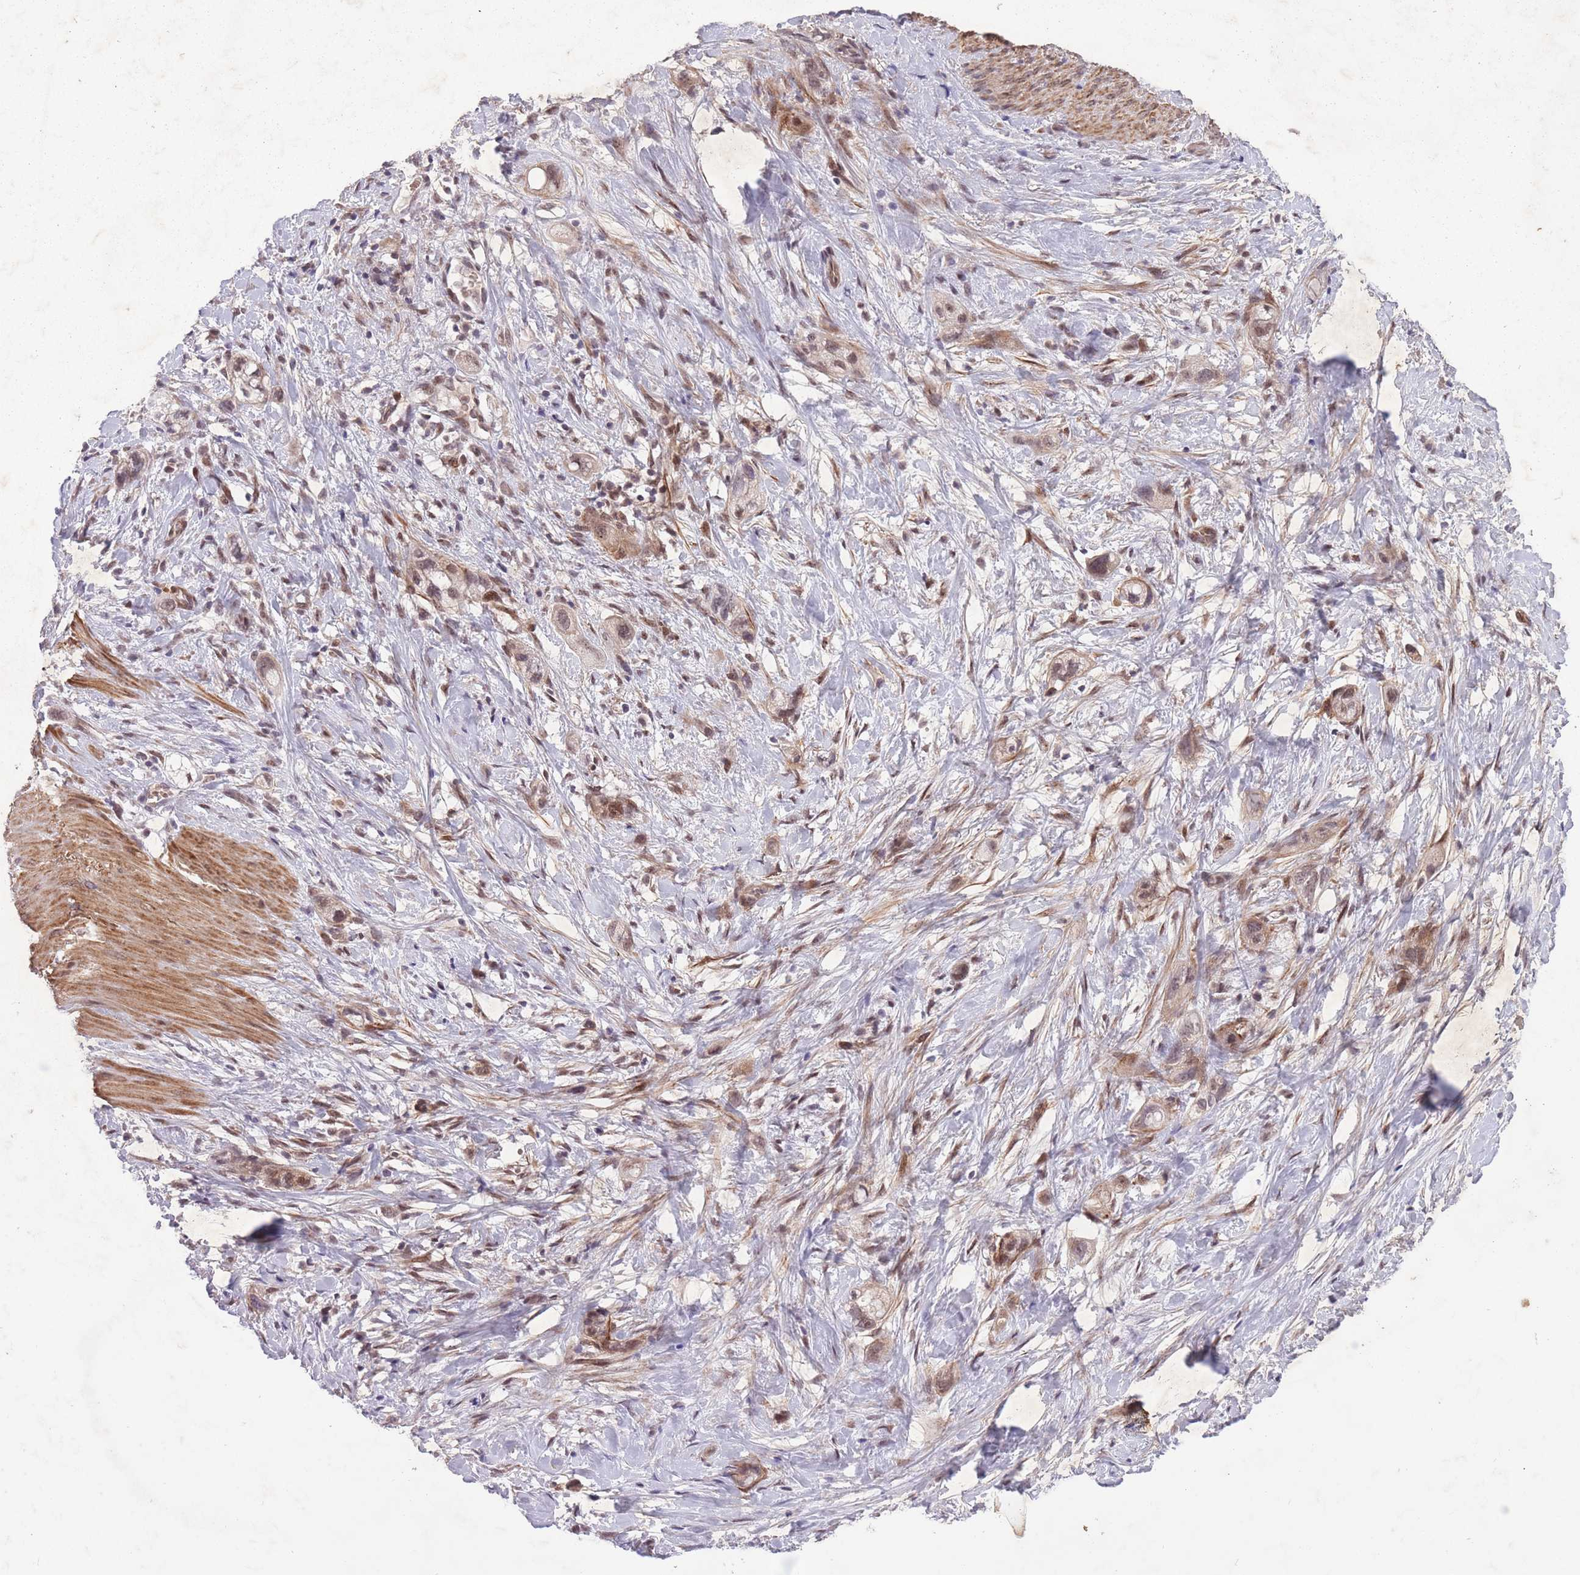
{"staining": {"intensity": "weak", "quantity": ">75%", "location": "nuclear"}, "tissue": "stomach cancer", "cell_type": "Tumor cells", "image_type": "cancer", "snomed": [{"axis": "morphology", "description": "Adenocarcinoma, NOS"}, {"axis": "topography", "description": "Stomach"}, {"axis": "topography", "description": "Stomach, lower"}], "caption": "Protein expression analysis of human stomach adenocarcinoma reveals weak nuclear staining in approximately >75% of tumor cells.", "gene": "CBX6", "patient": {"sex": "female", "age": 48}}